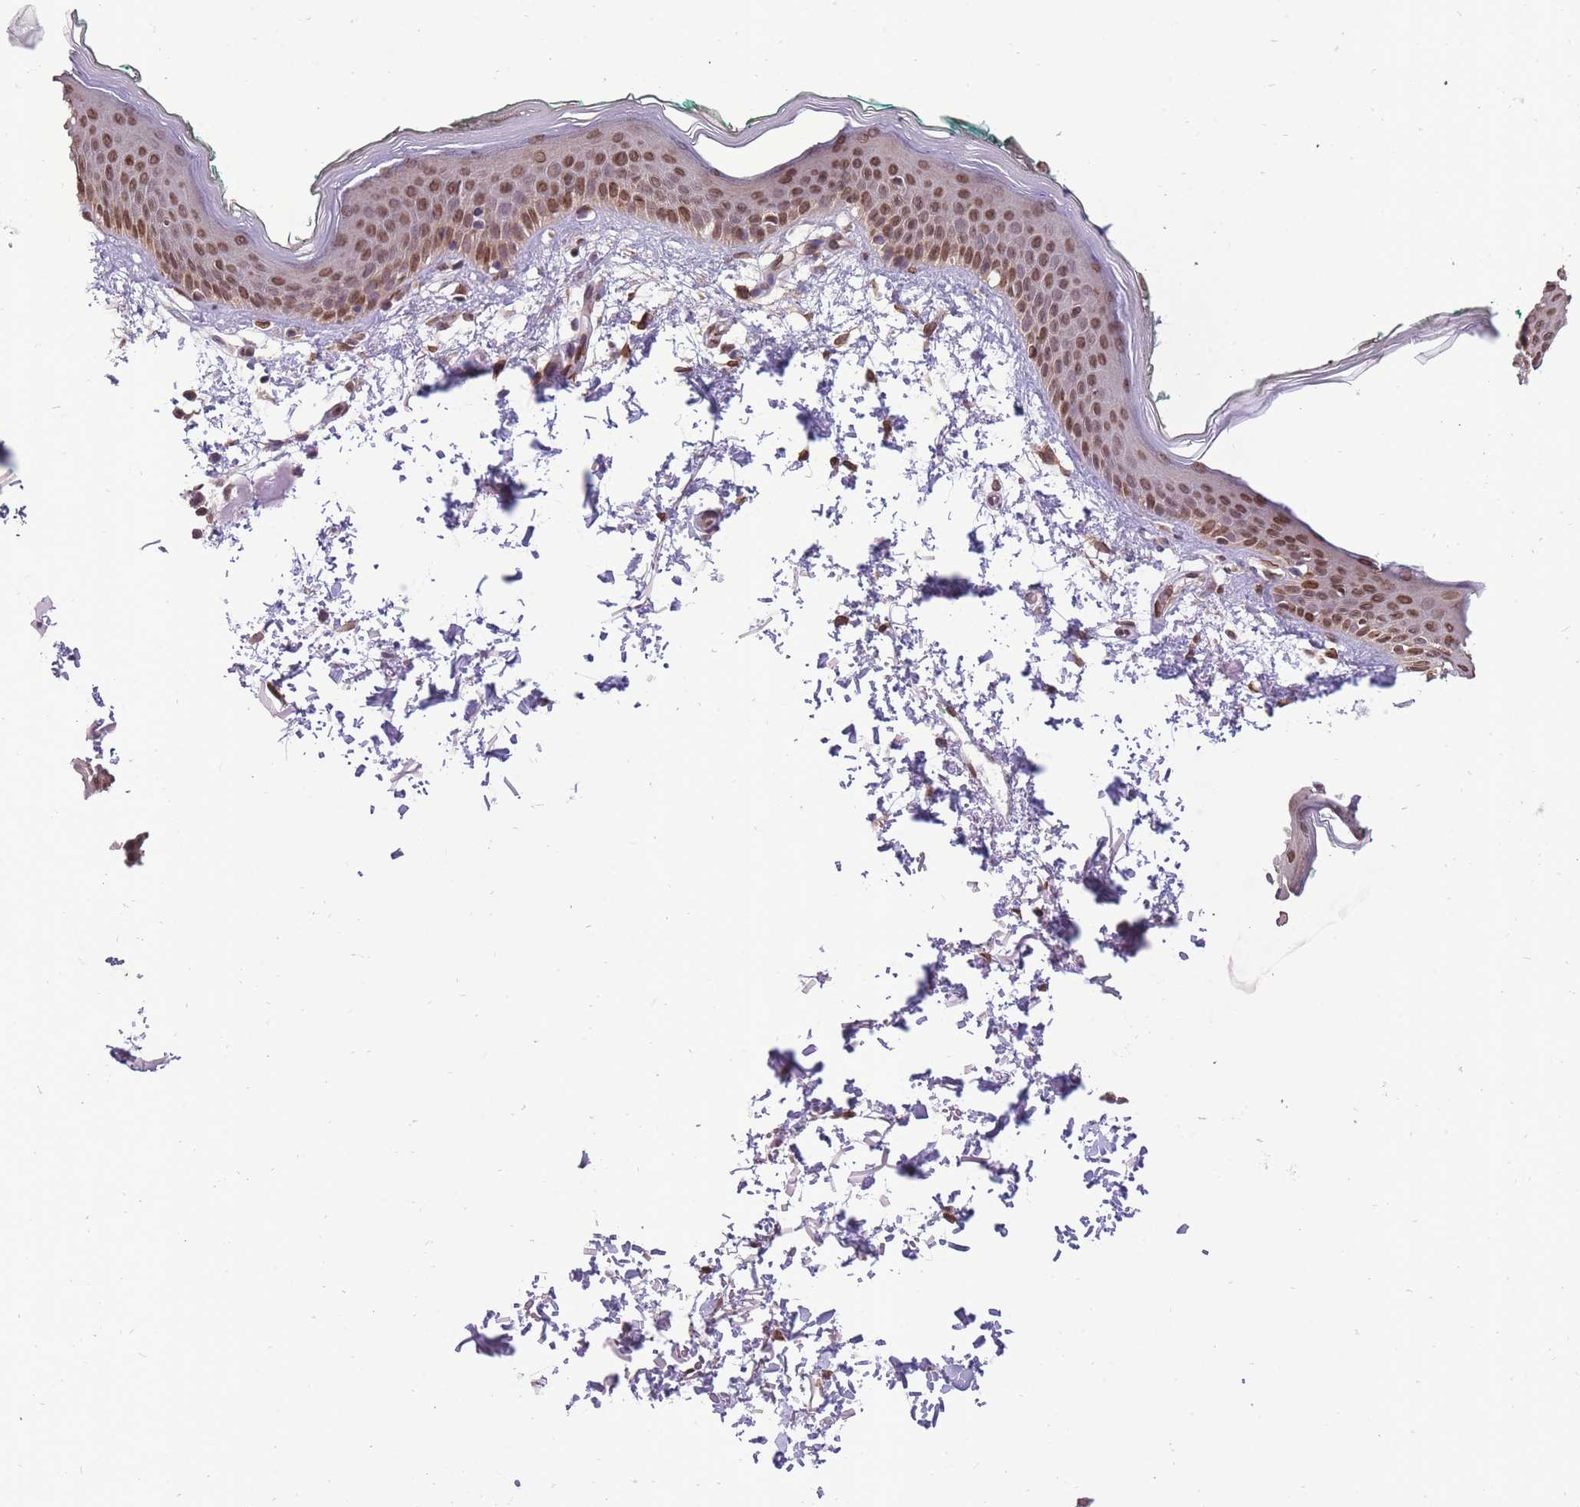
{"staining": {"intensity": "moderate", "quantity": ">75%", "location": "cytoplasmic/membranous,nuclear"}, "tissue": "skin", "cell_type": "Fibroblasts", "image_type": "normal", "snomed": [{"axis": "morphology", "description": "Normal tissue, NOS"}, {"axis": "morphology", "description": "Malignant melanoma, NOS"}, {"axis": "topography", "description": "Skin"}], "caption": "The photomicrograph reveals immunohistochemical staining of normal skin. There is moderate cytoplasmic/membranous,nuclear staining is present in about >75% of fibroblasts. (Brightfield microscopy of DAB IHC at high magnification).", "gene": "CDIP1", "patient": {"sex": "male", "age": 62}}